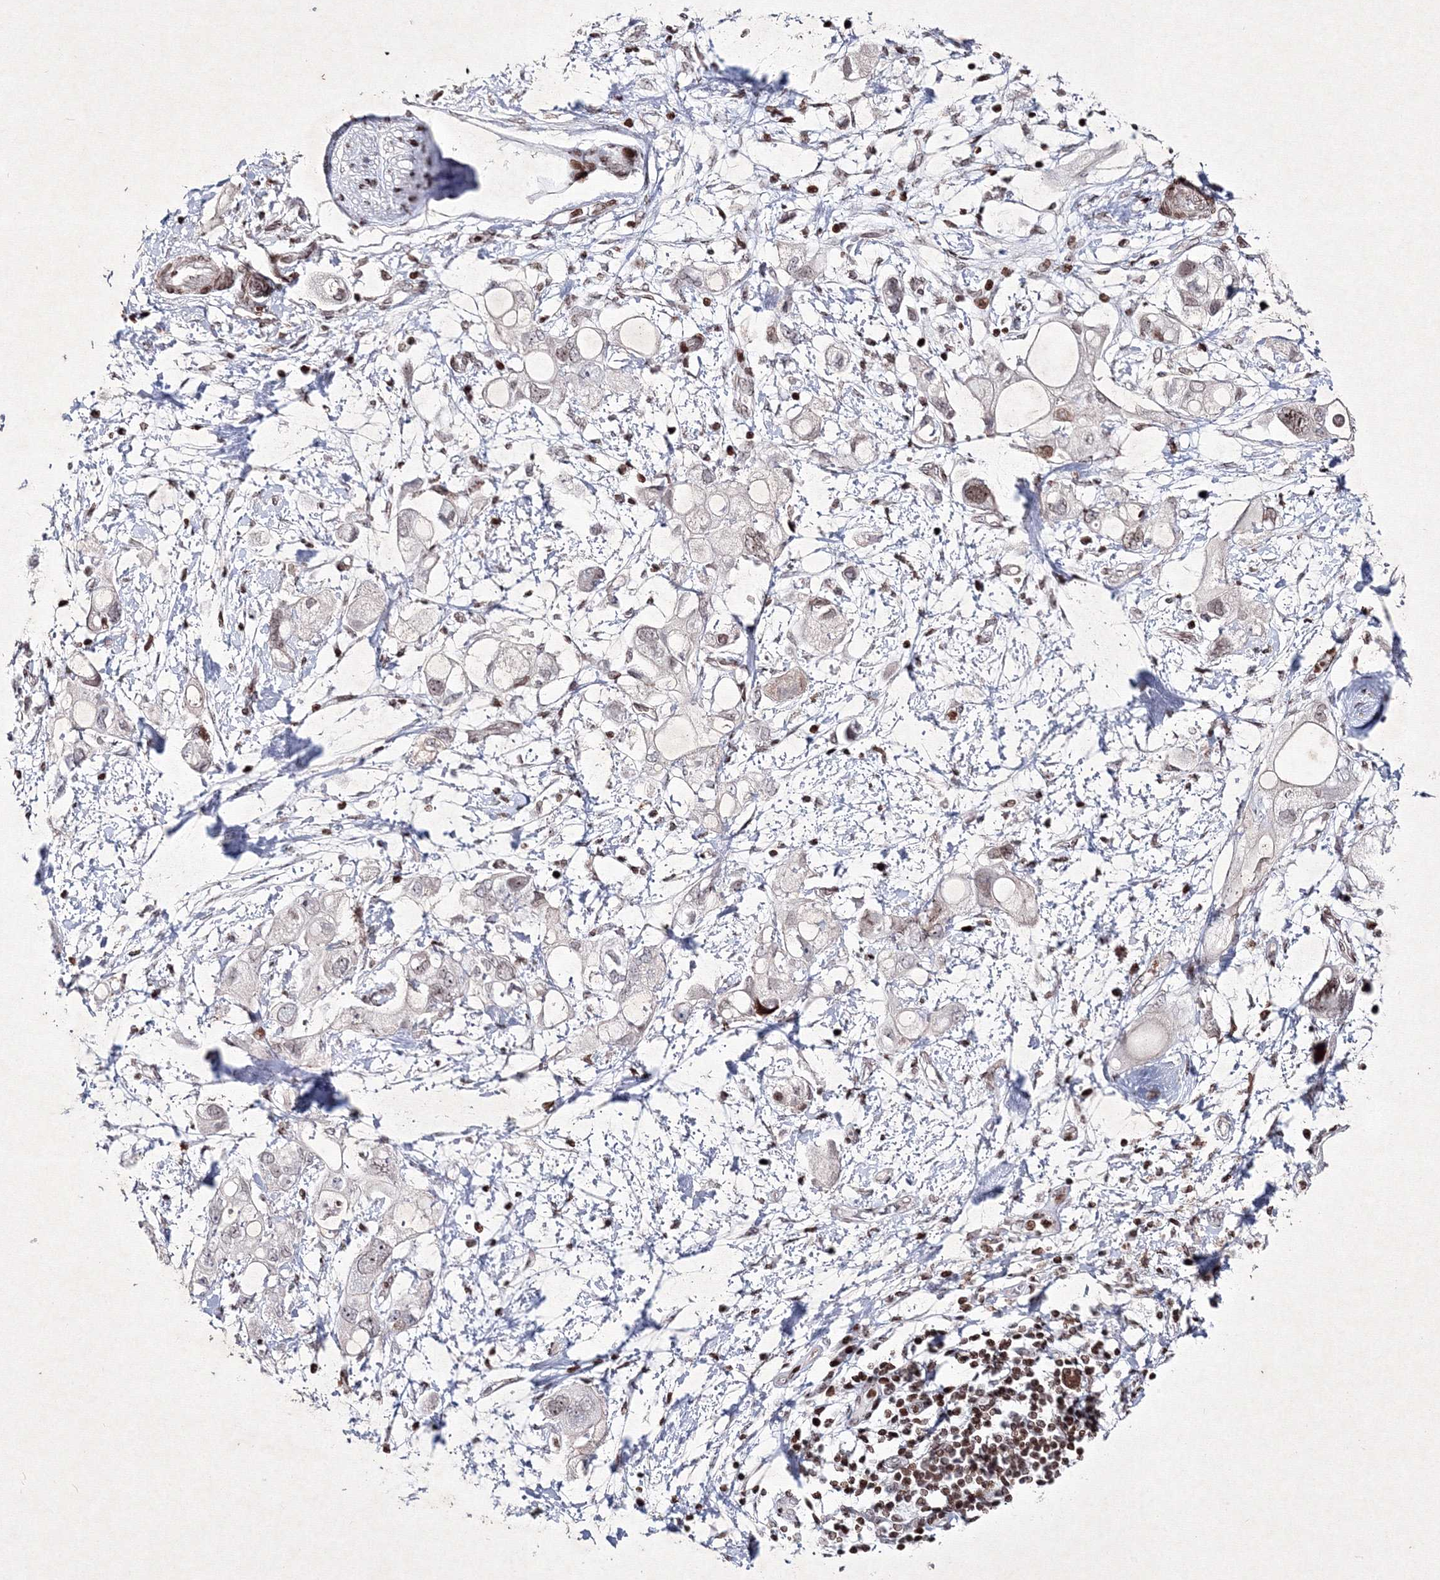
{"staining": {"intensity": "moderate", "quantity": ">75%", "location": "nuclear"}, "tissue": "pancreatic cancer", "cell_type": "Tumor cells", "image_type": "cancer", "snomed": [{"axis": "morphology", "description": "Adenocarcinoma, NOS"}, {"axis": "topography", "description": "Pancreas"}], "caption": "Pancreatic adenocarcinoma stained for a protein (brown) demonstrates moderate nuclear positive expression in approximately >75% of tumor cells.", "gene": "SMIM29", "patient": {"sex": "female", "age": 56}}